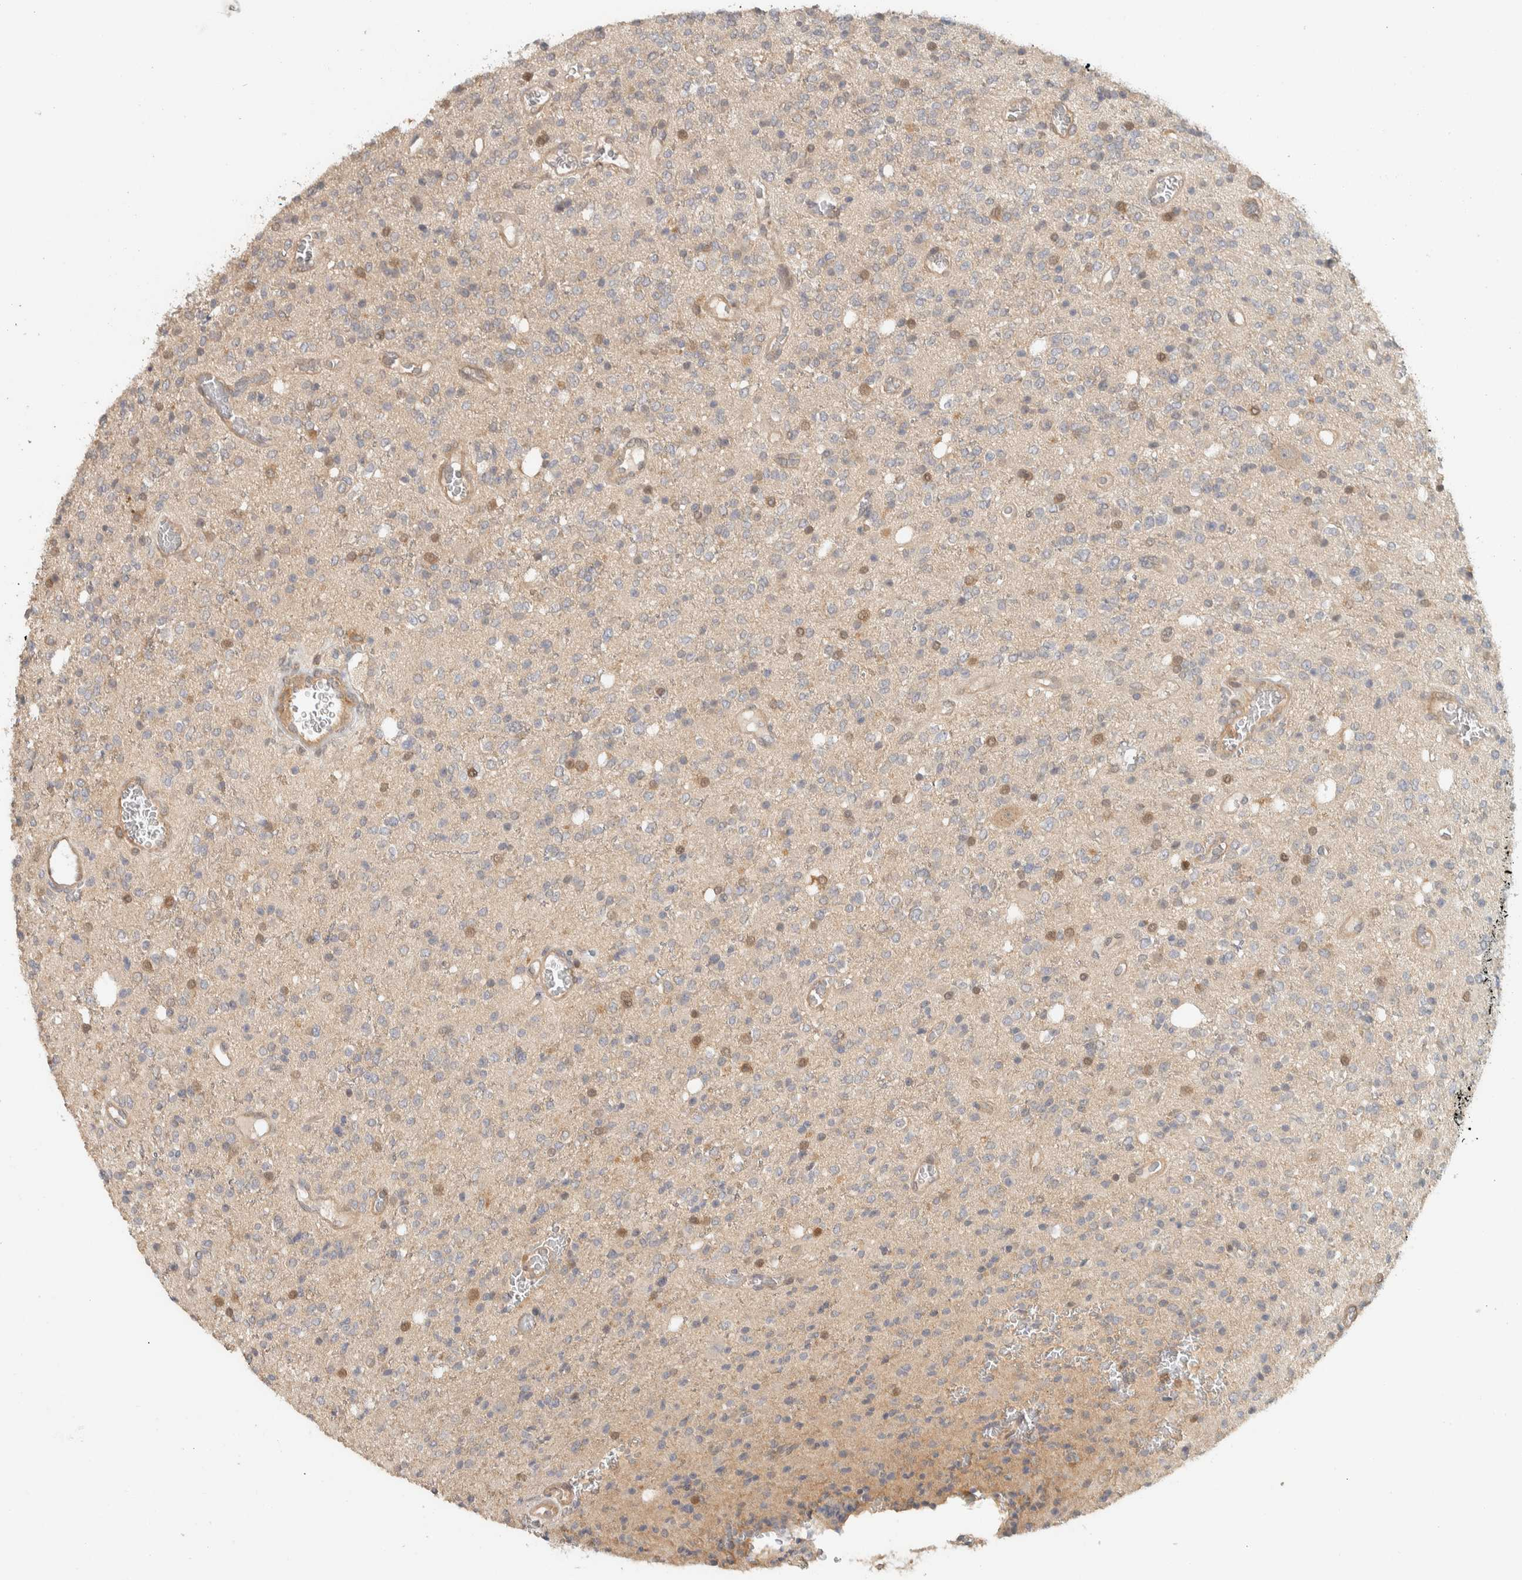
{"staining": {"intensity": "moderate", "quantity": "<25%", "location": "cytoplasmic/membranous,nuclear"}, "tissue": "glioma", "cell_type": "Tumor cells", "image_type": "cancer", "snomed": [{"axis": "morphology", "description": "Glioma, malignant, High grade"}, {"axis": "topography", "description": "Brain"}], "caption": "This is a micrograph of IHC staining of glioma, which shows moderate staining in the cytoplasmic/membranous and nuclear of tumor cells.", "gene": "ADSS2", "patient": {"sex": "male", "age": 34}}